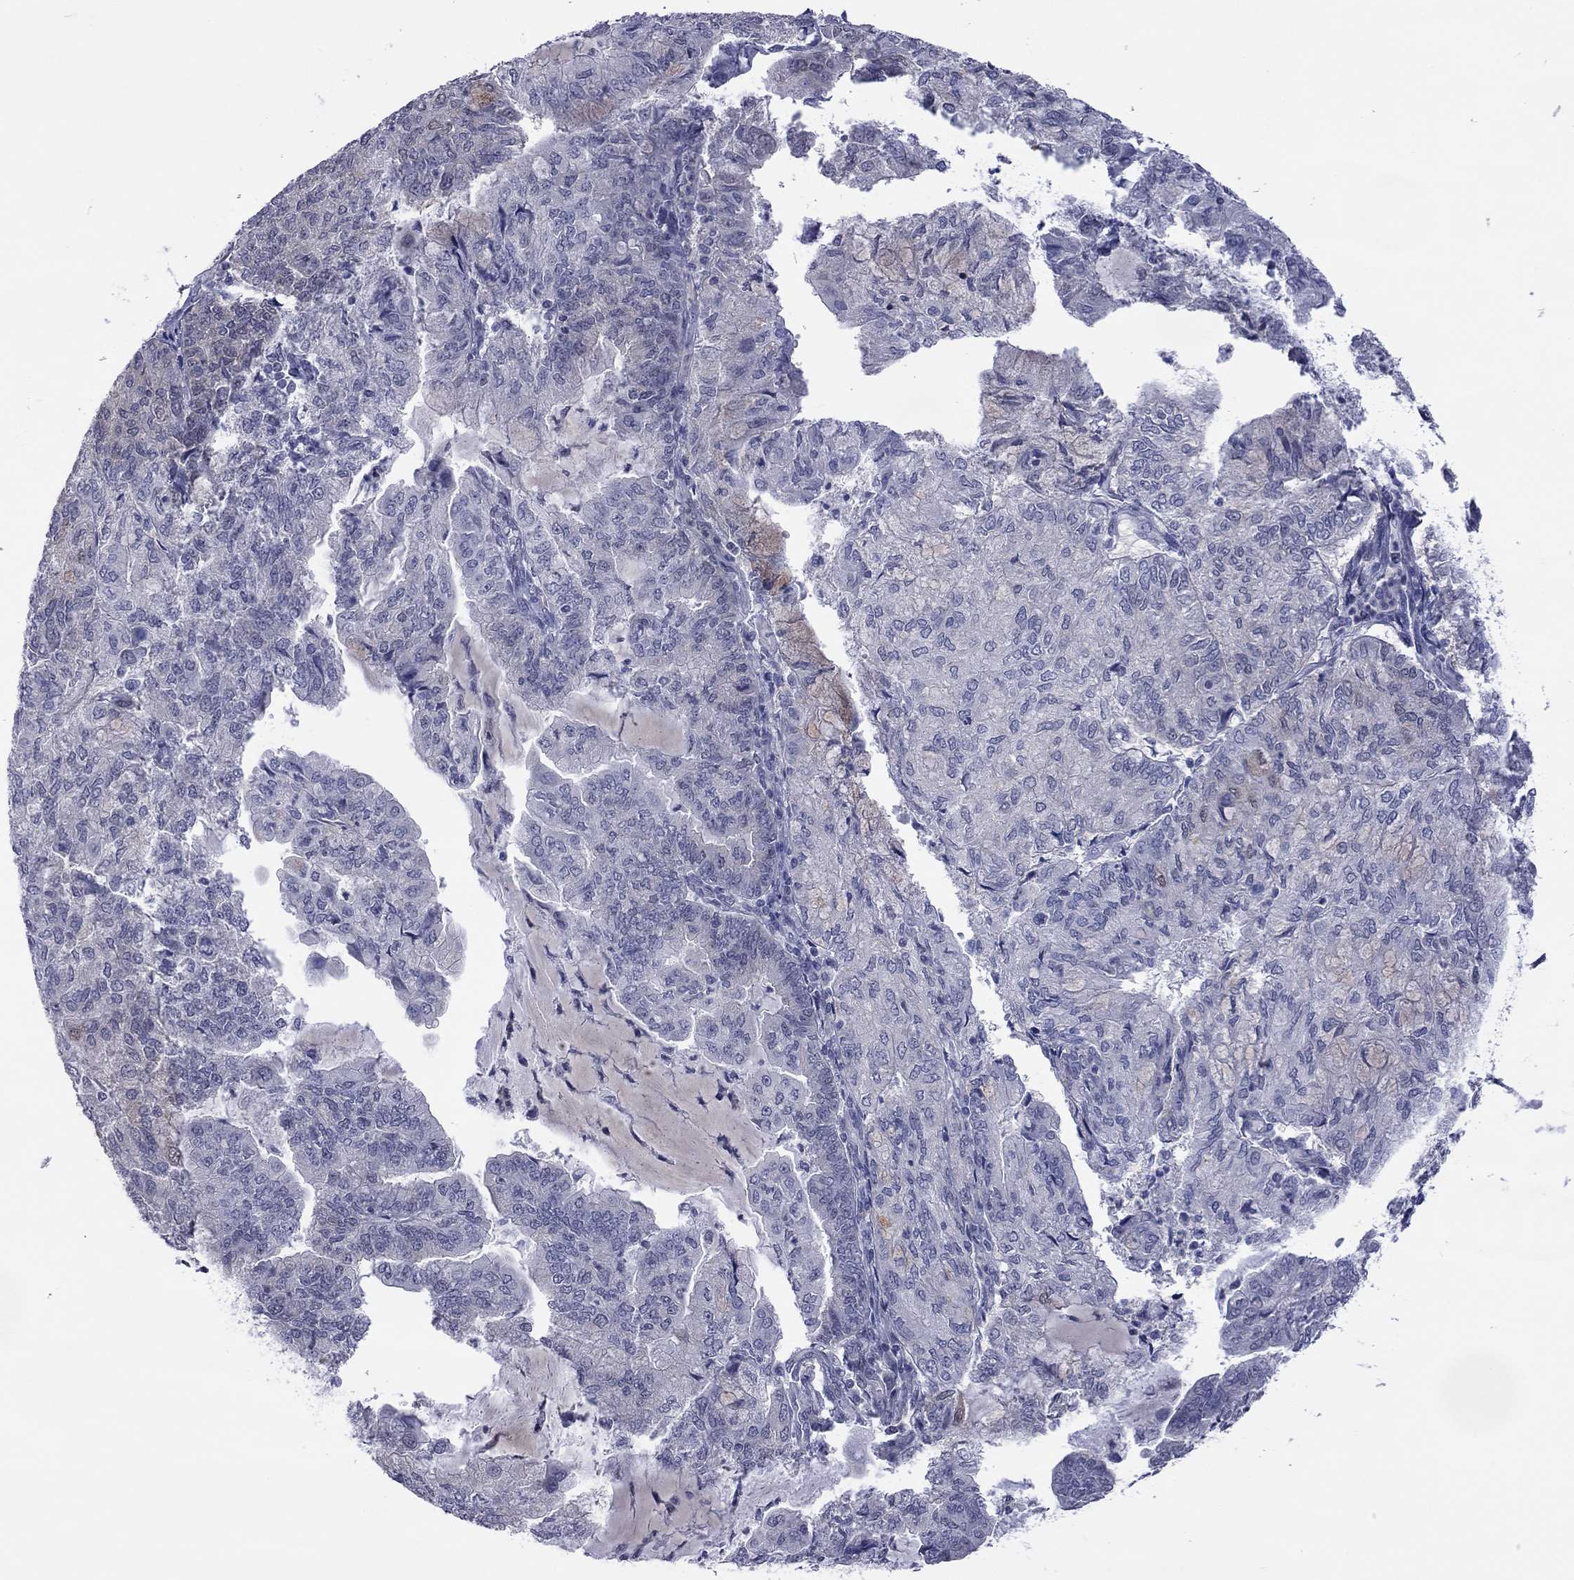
{"staining": {"intensity": "weak", "quantity": "<25%", "location": "cytoplasmic/membranous"}, "tissue": "endometrial cancer", "cell_type": "Tumor cells", "image_type": "cancer", "snomed": [{"axis": "morphology", "description": "Adenocarcinoma, NOS"}, {"axis": "topography", "description": "Endometrium"}], "caption": "Immunohistochemistry (IHC) micrograph of adenocarcinoma (endometrial) stained for a protein (brown), which reveals no staining in tumor cells. (Brightfield microscopy of DAB (3,3'-diaminobenzidine) immunohistochemistry (IHC) at high magnification).", "gene": "POU5F2", "patient": {"sex": "female", "age": 82}}